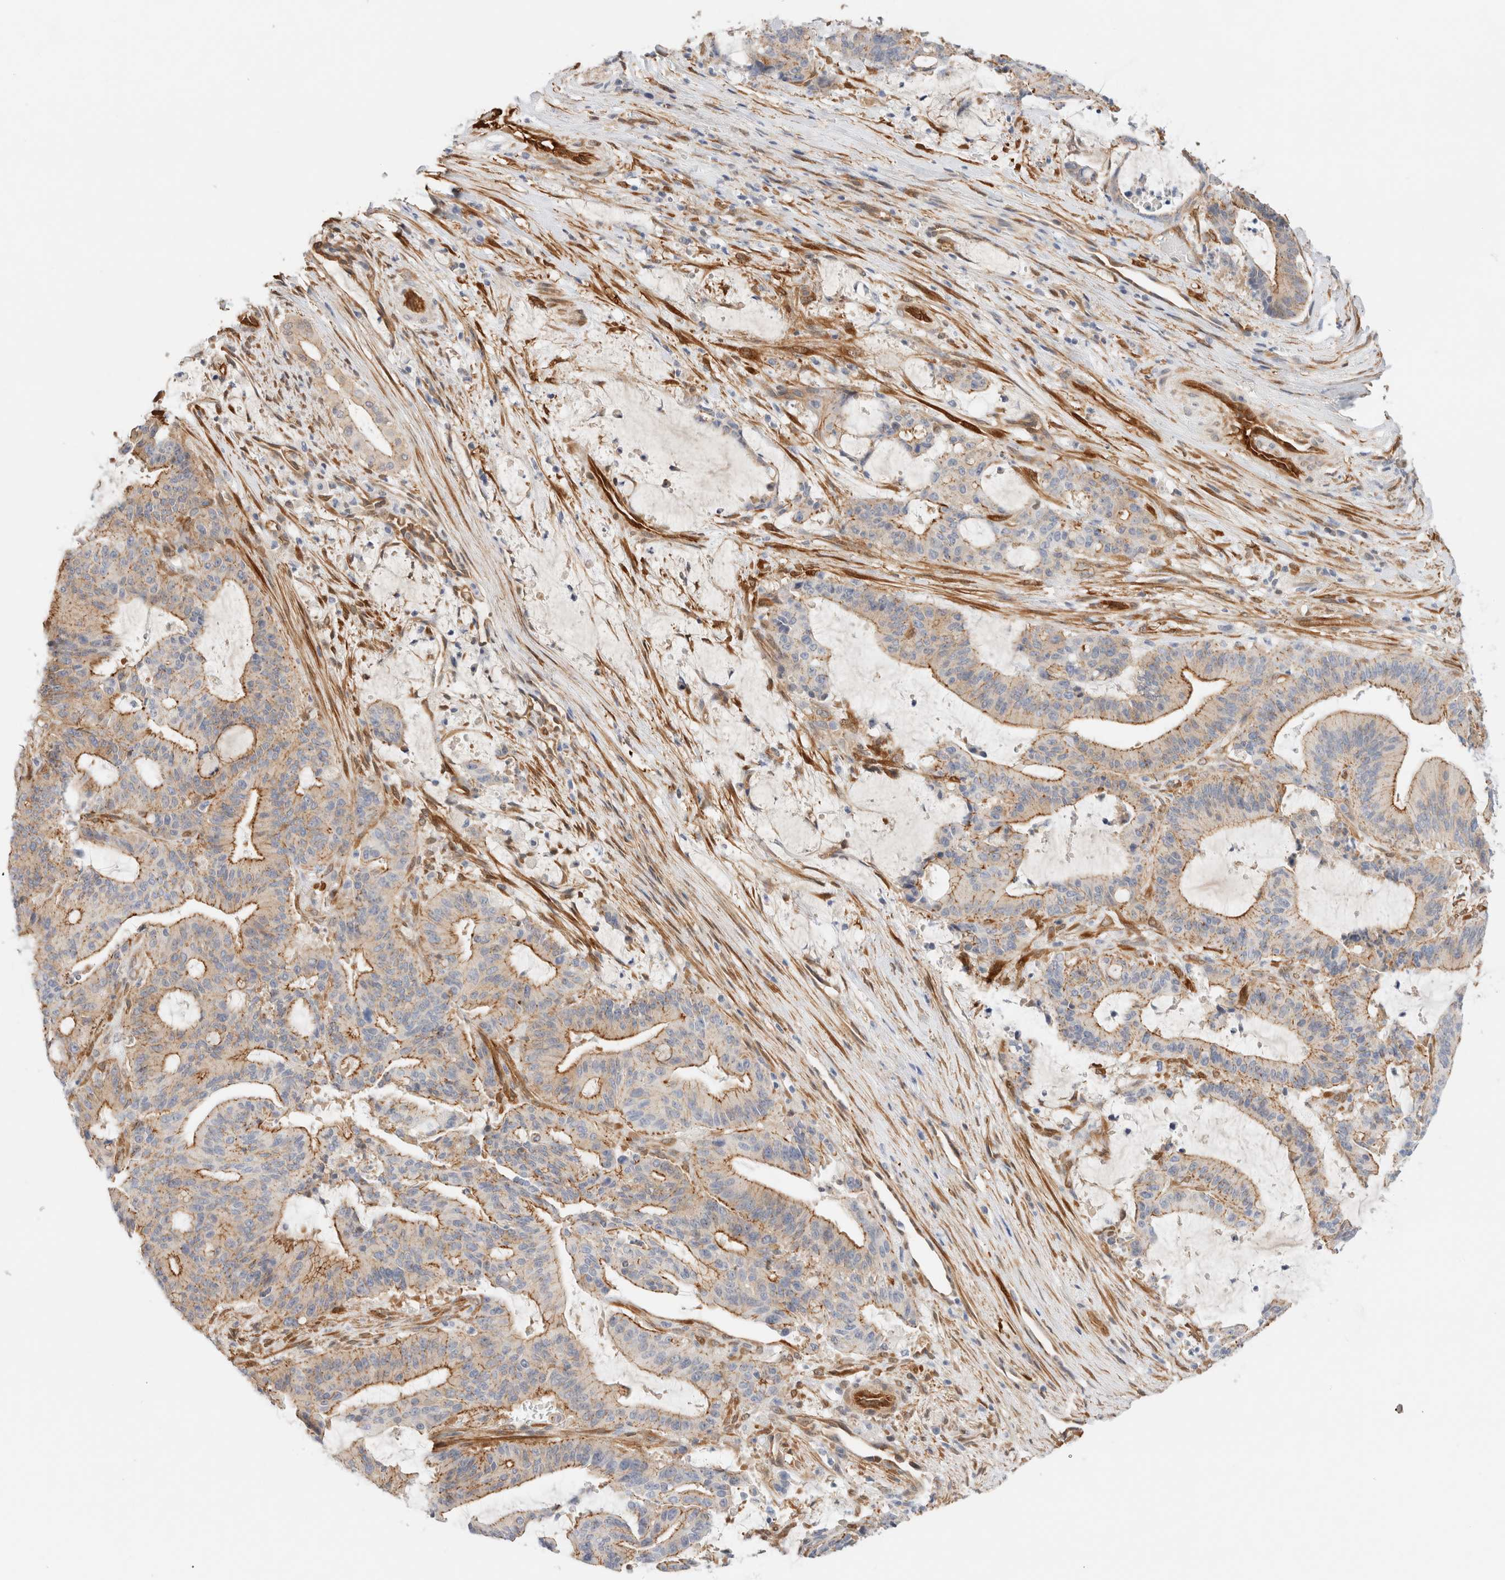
{"staining": {"intensity": "moderate", "quantity": "25%-75%", "location": "cytoplasmic/membranous"}, "tissue": "liver cancer", "cell_type": "Tumor cells", "image_type": "cancer", "snomed": [{"axis": "morphology", "description": "Normal tissue, NOS"}, {"axis": "morphology", "description": "Cholangiocarcinoma"}, {"axis": "topography", "description": "Liver"}, {"axis": "topography", "description": "Peripheral nerve tissue"}], "caption": "The photomicrograph demonstrates a brown stain indicating the presence of a protein in the cytoplasmic/membranous of tumor cells in liver cancer.", "gene": "LMCD1", "patient": {"sex": "female", "age": 73}}